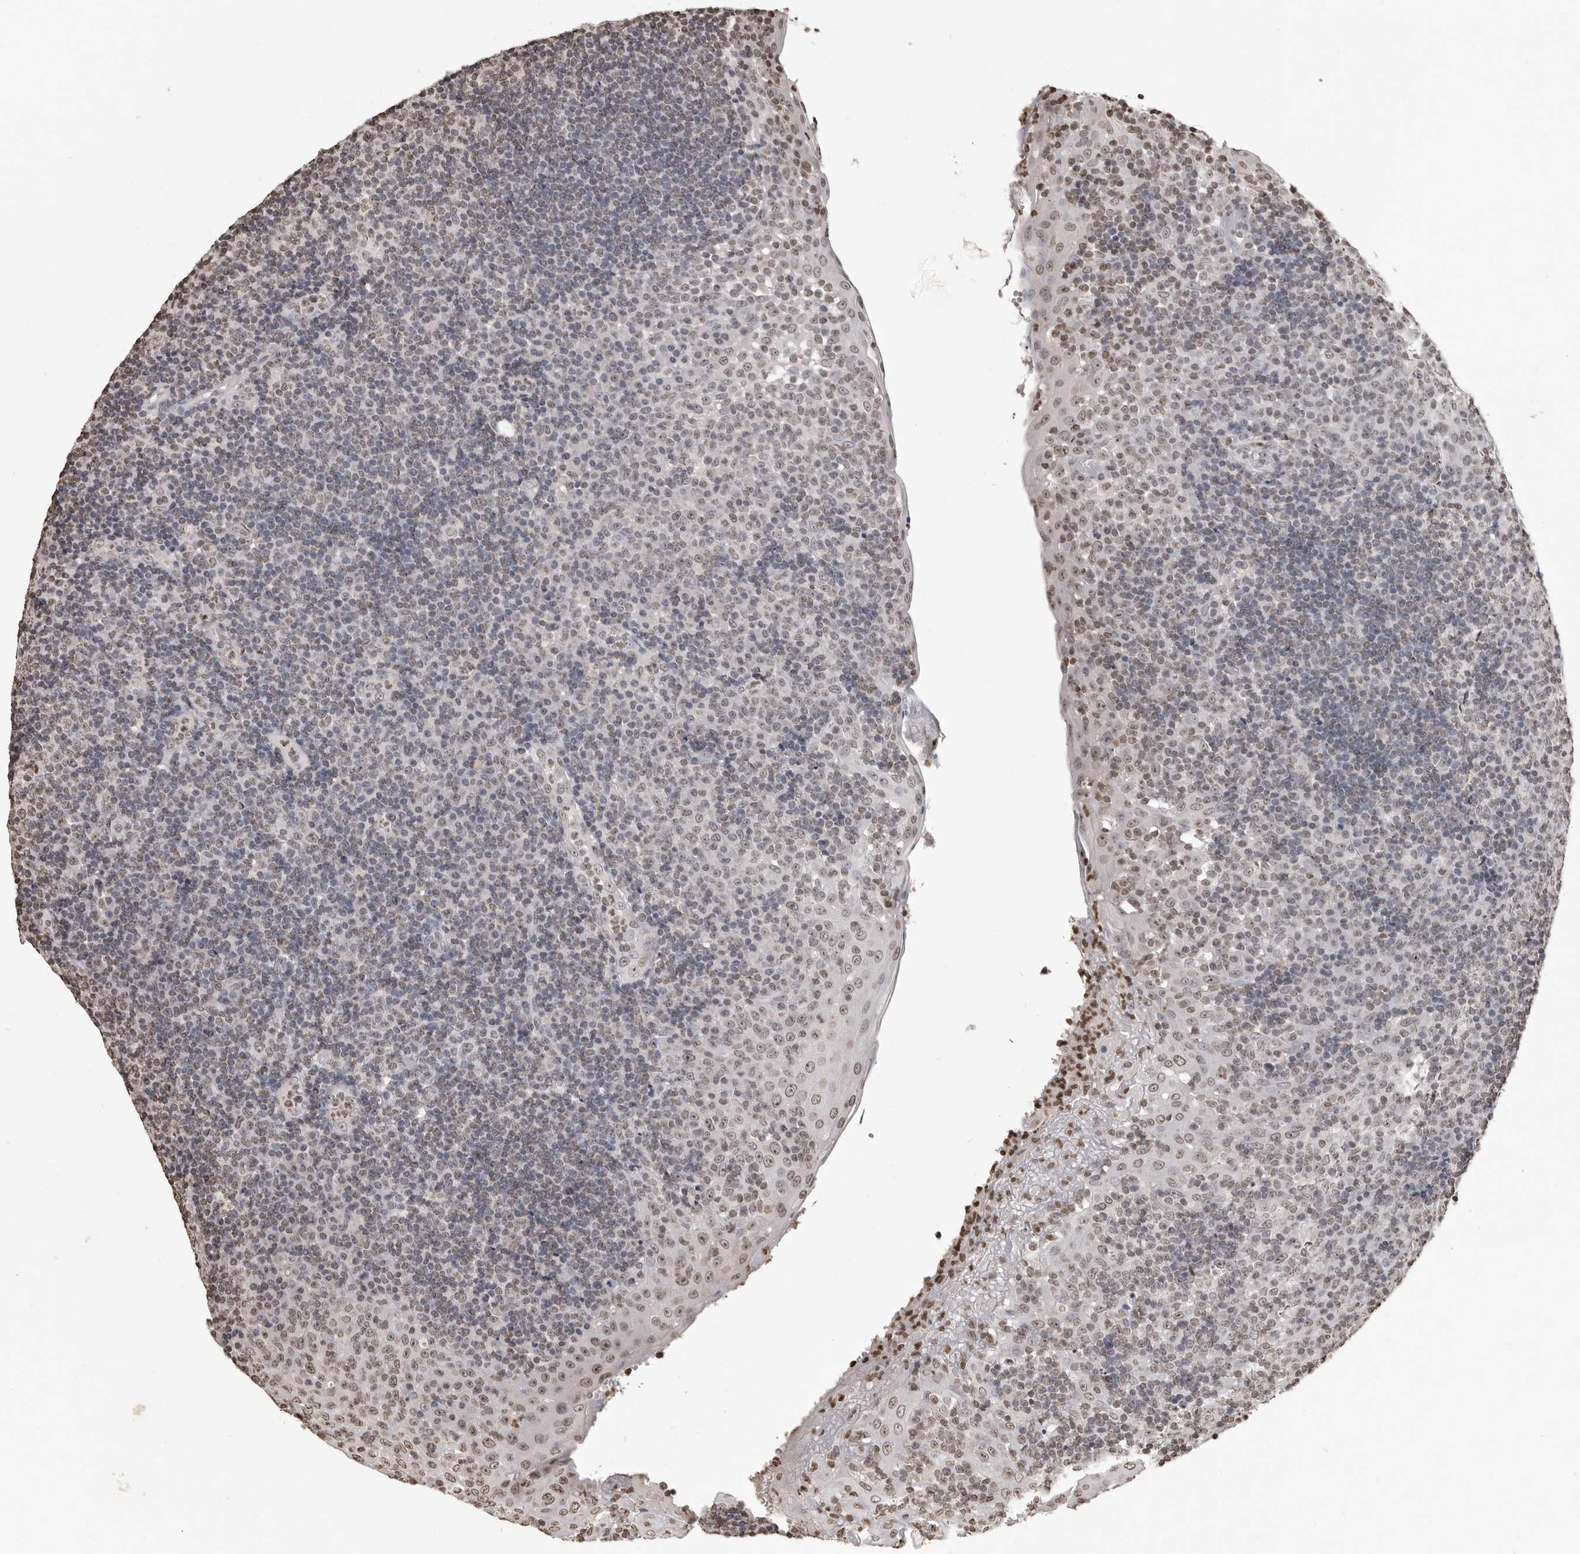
{"staining": {"intensity": "negative", "quantity": "none", "location": "none"}, "tissue": "tonsil", "cell_type": "Germinal center cells", "image_type": "normal", "snomed": [{"axis": "morphology", "description": "Normal tissue, NOS"}, {"axis": "topography", "description": "Tonsil"}], "caption": "The image reveals no staining of germinal center cells in unremarkable tonsil. Nuclei are stained in blue.", "gene": "WDR45", "patient": {"sex": "female", "age": 40}}